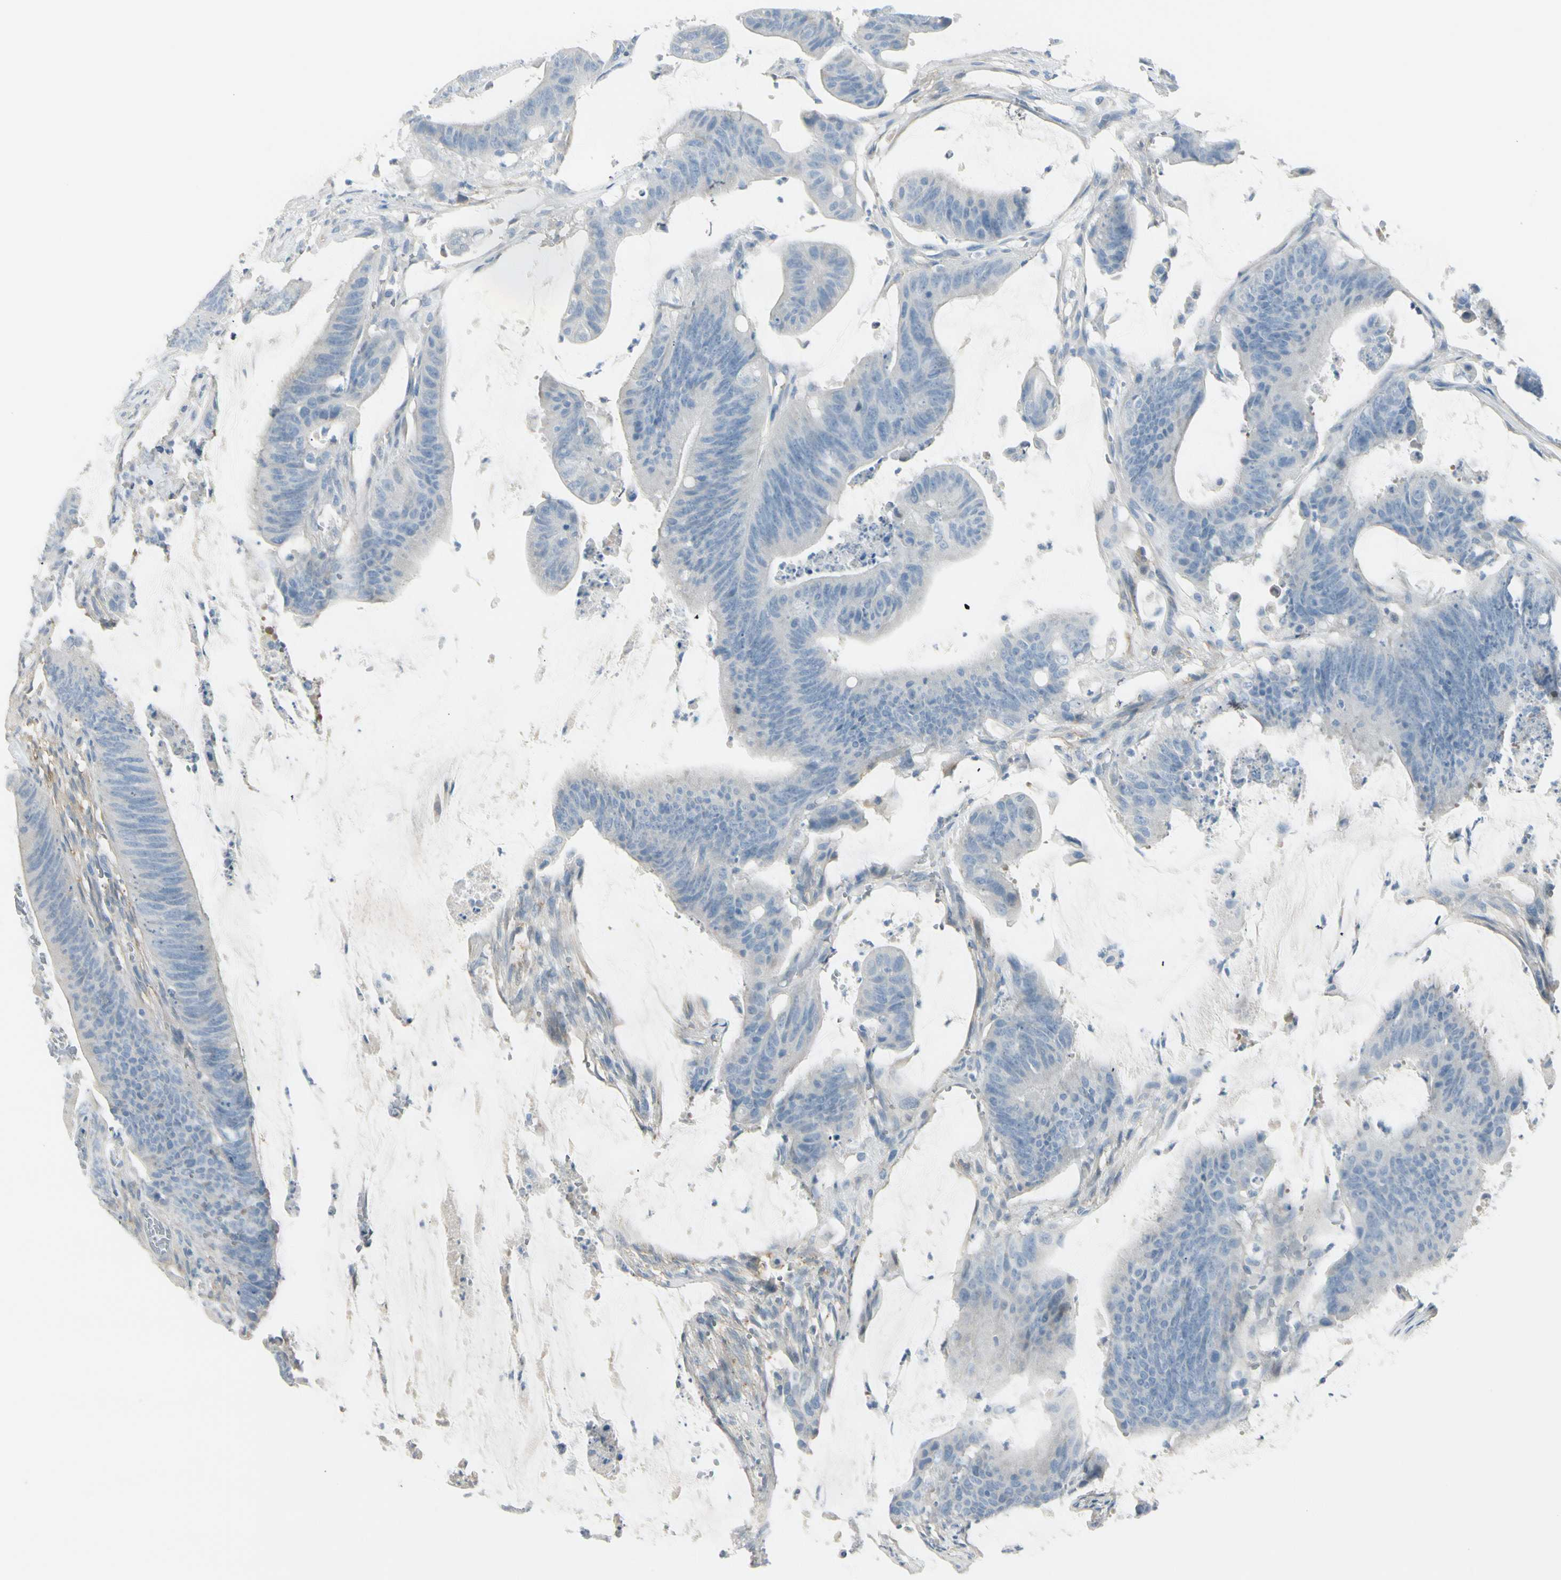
{"staining": {"intensity": "negative", "quantity": "none", "location": "none"}, "tissue": "colorectal cancer", "cell_type": "Tumor cells", "image_type": "cancer", "snomed": [{"axis": "morphology", "description": "Adenocarcinoma, NOS"}, {"axis": "topography", "description": "Rectum"}], "caption": "High power microscopy histopathology image of an immunohistochemistry (IHC) histopathology image of colorectal cancer (adenocarcinoma), revealing no significant expression in tumor cells.", "gene": "CACNA2D1", "patient": {"sex": "female", "age": 66}}